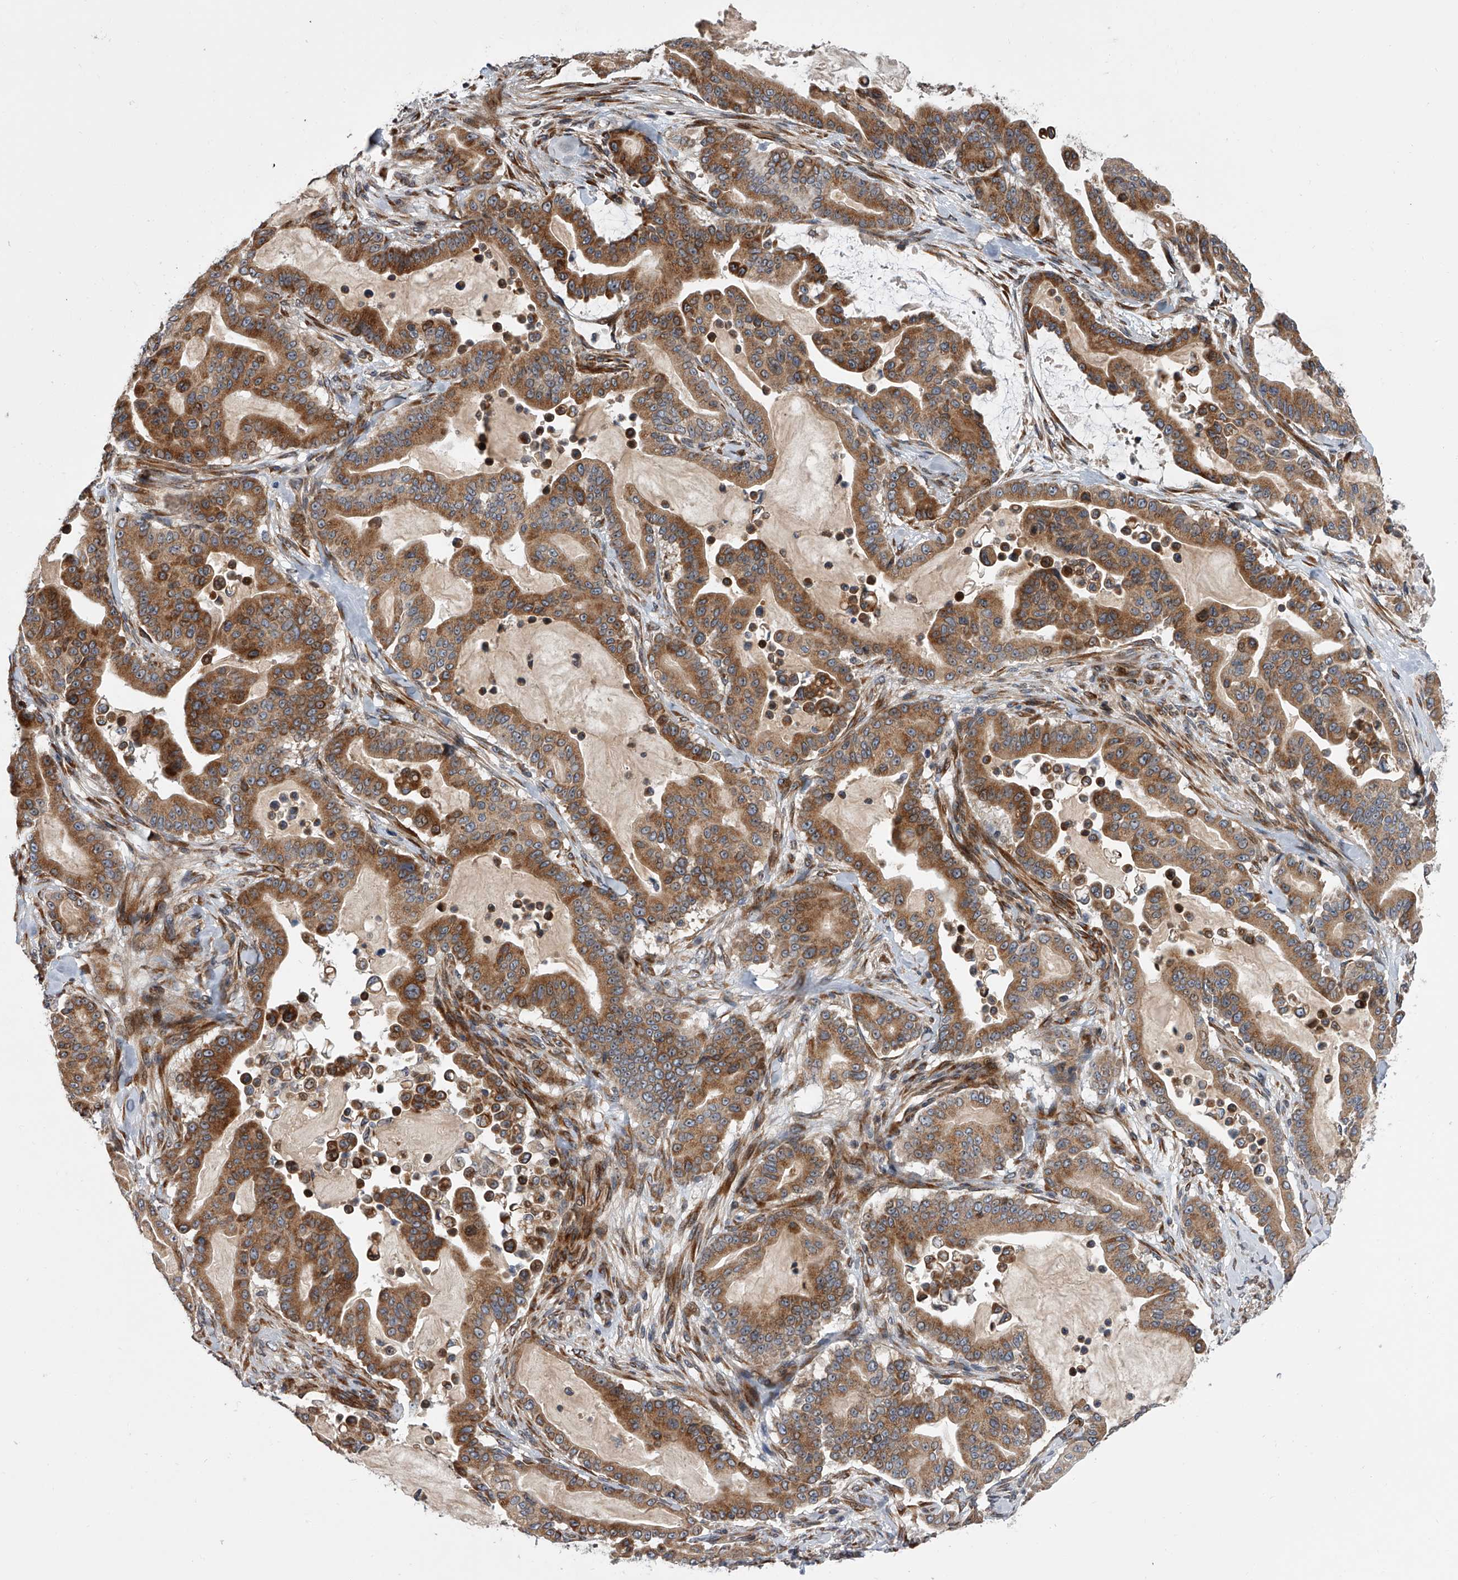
{"staining": {"intensity": "moderate", "quantity": ">75%", "location": "cytoplasmic/membranous"}, "tissue": "pancreatic cancer", "cell_type": "Tumor cells", "image_type": "cancer", "snomed": [{"axis": "morphology", "description": "Adenocarcinoma, NOS"}, {"axis": "topography", "description": "Pancreas"}], "caption": "Approximately >75% of tumor cells in human adenocarcinoma (pancreatic) reveal moderate cytoplasmic/membranous protein positivity as visualized by brown immunohistochemical staining.", "gene": "DLGAP2", "patient": {"sex": "male", "age": 63}}